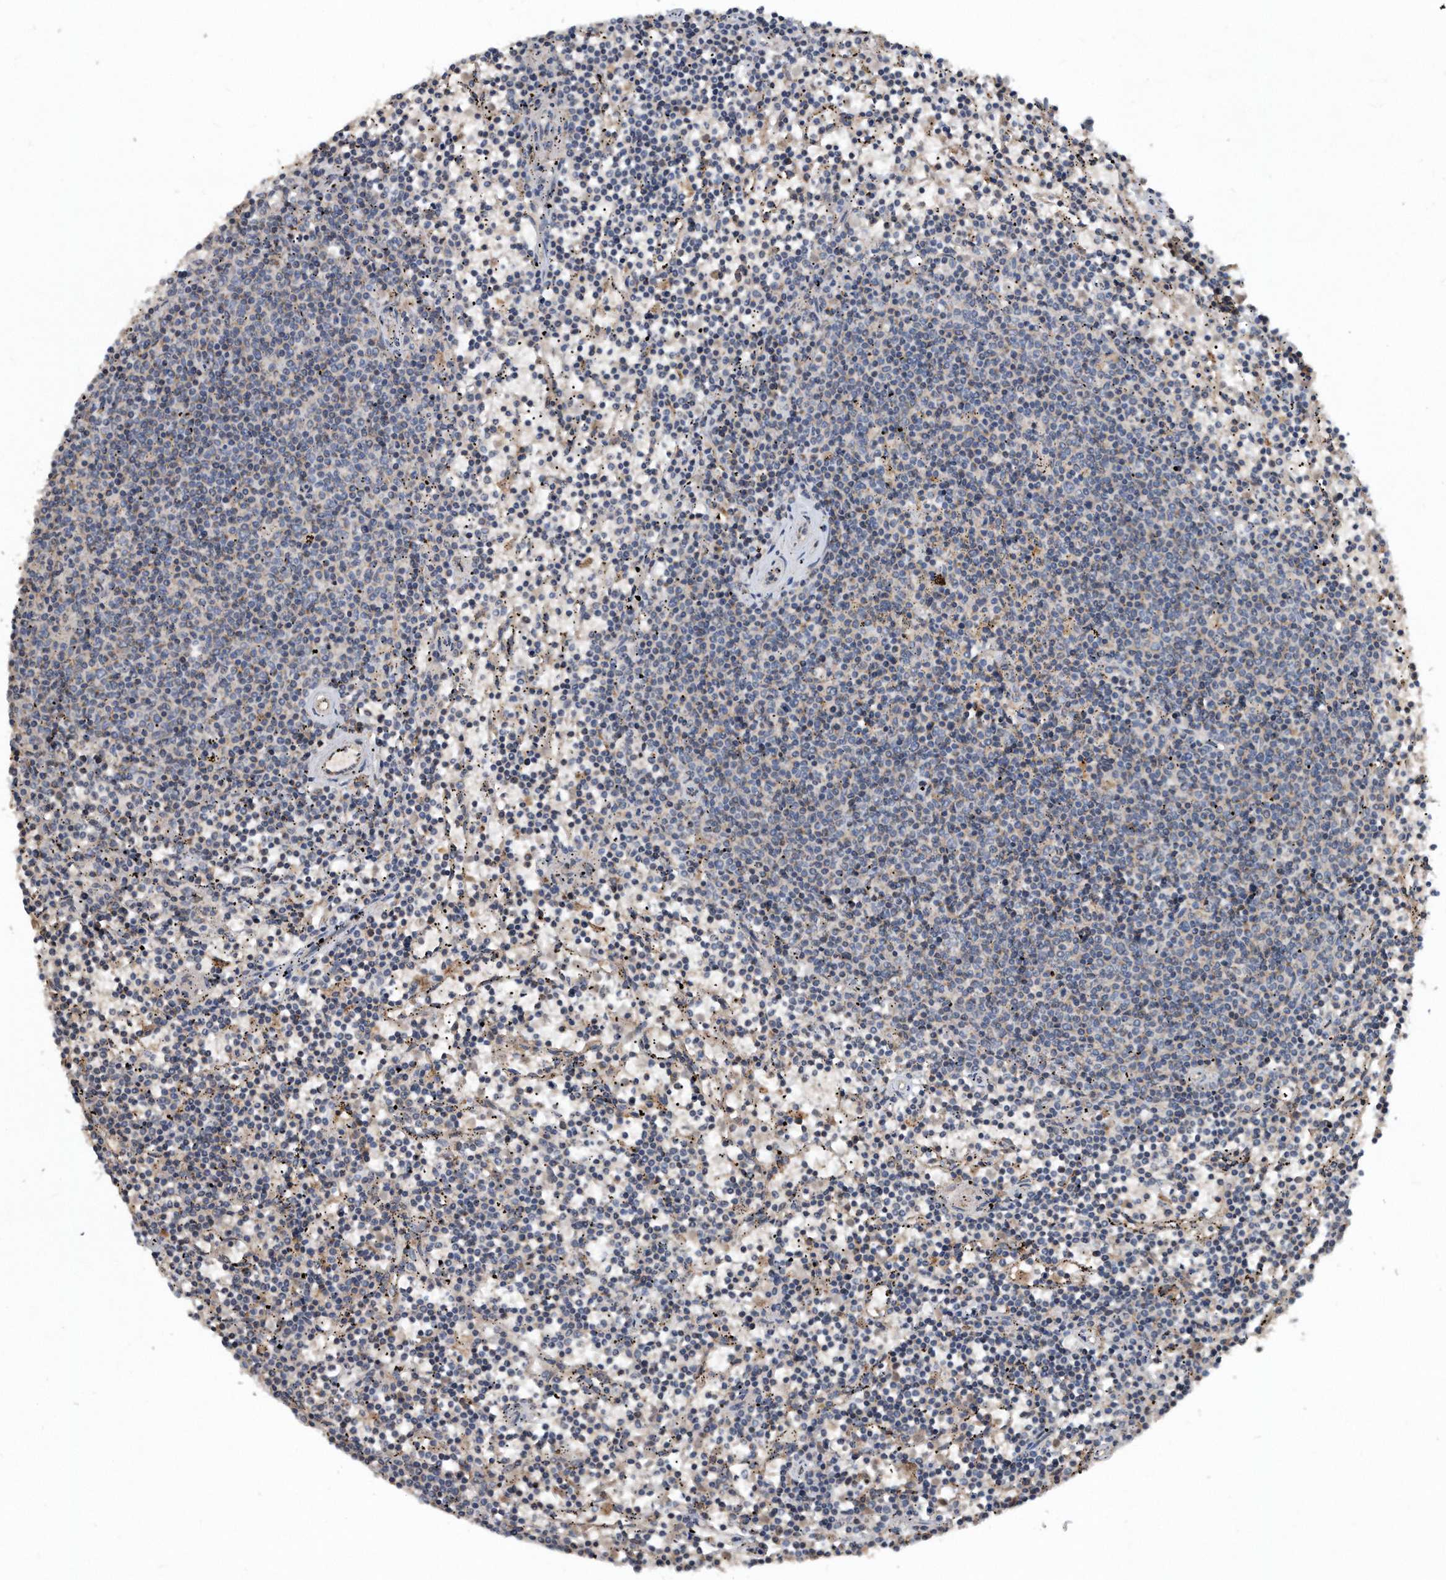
{"staining": {"intensity": "negative", "quantity": "none", "location": "none"}, "tissue": "lymphoma", "cell_type": "Tumor cells", "image_type": "cancer", "snomed": [{"axis": "morphology", "description": "Malignant lymphoma, non-Hodgkin's type, Low grade"}, {"axis": "topography", "description": "Spleen"}], "caption": "Tumor cells show no significant protein staining in lymphoma.", "gene": "SDHA", "patient": {"sex": "female", "age": 50}}